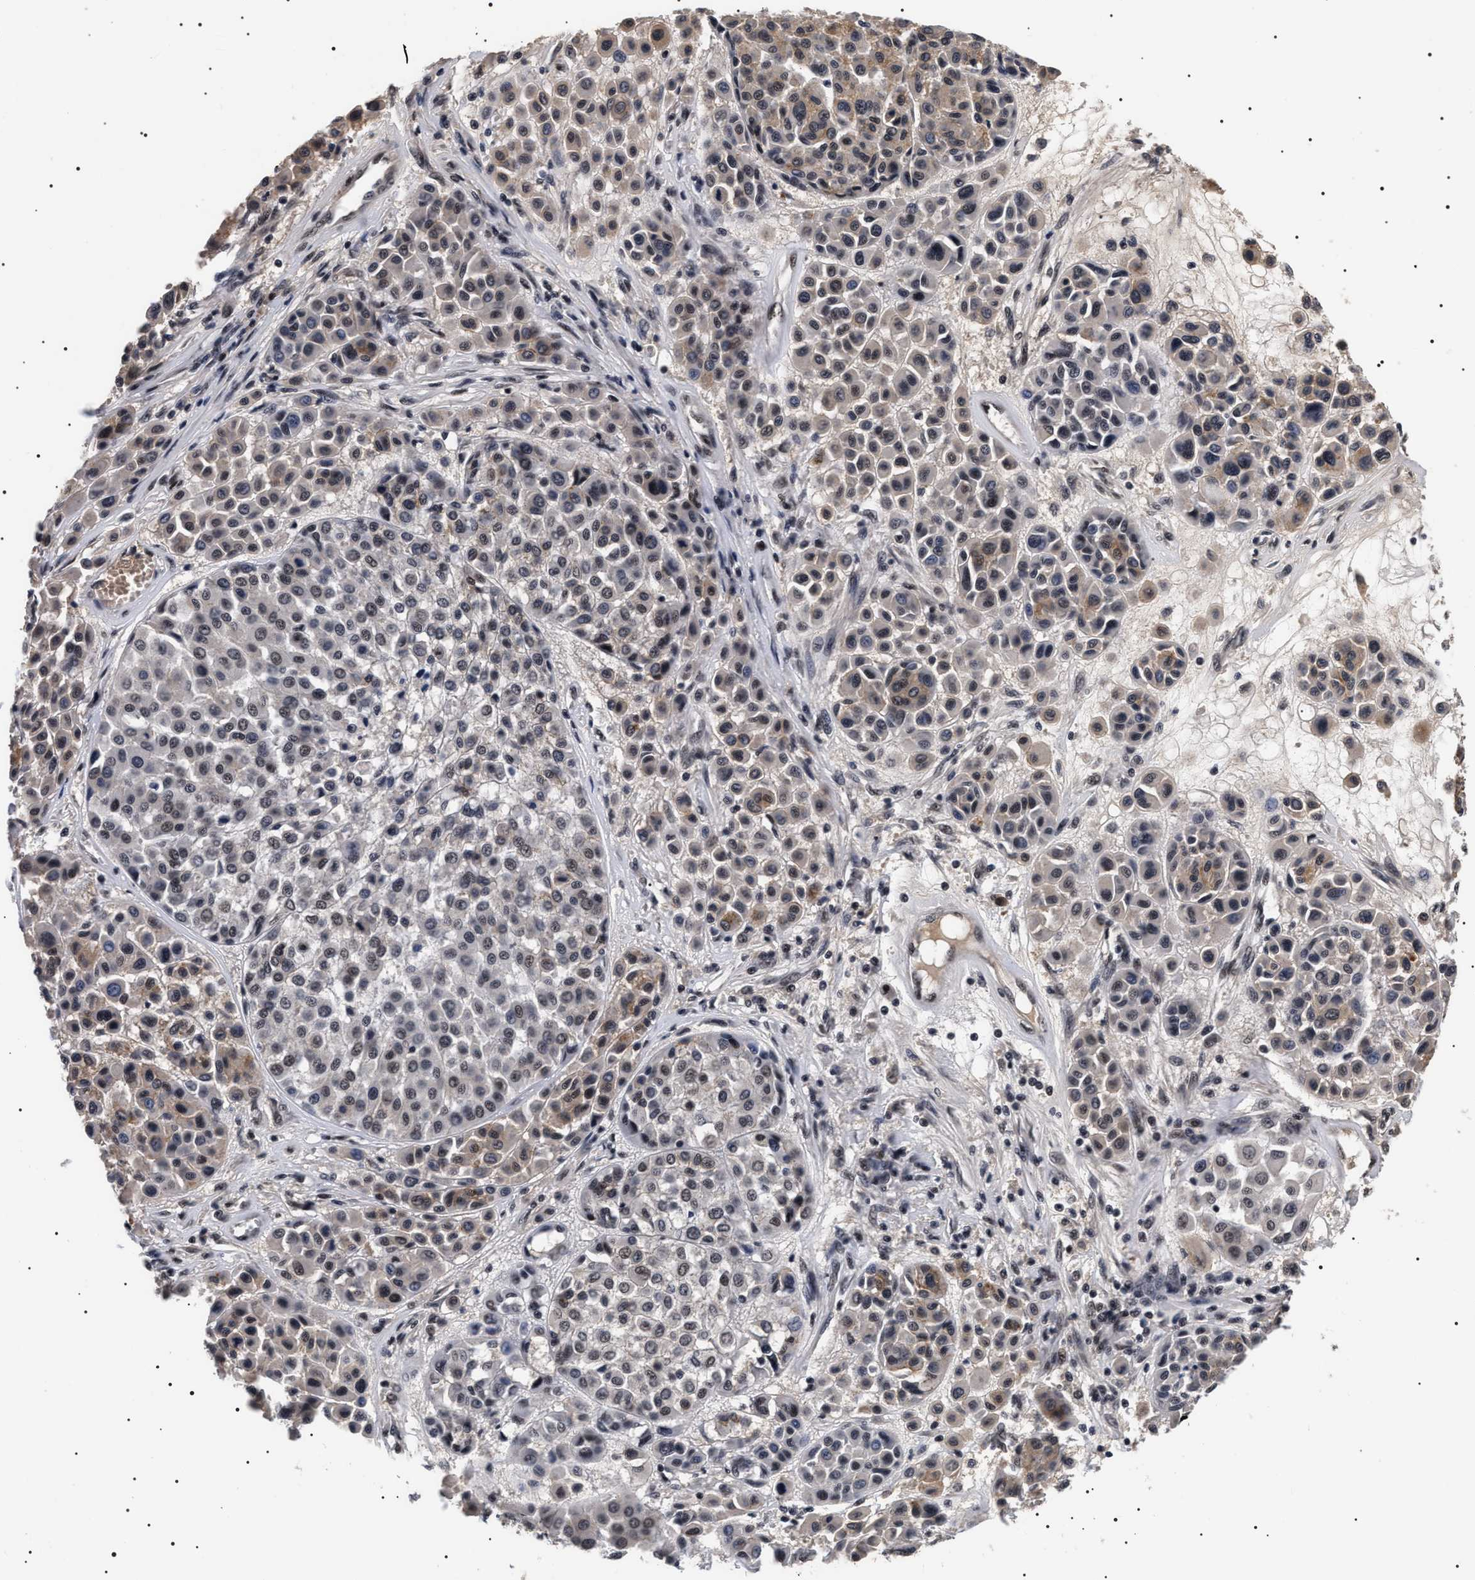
{"staining": {"intensity": "weak", "quantity": "25%-75%", "location": "cytoplasmic/membranous,nuclear"}, "tissue": "melanoma", "cell_type": "Tumor cells", "image_type": "cancer", "snomed": [{"axis": "morphology", "description": "Malignant melanoma, Metastatic site"}, {"axis": "topography", "description": "Soft tissue"}], "caption": "Melanoma stained for a protein (brown) reveals weak cytoplasmic/membranous and nuclear positive positivity in about 25%-75% of tumor cells.", "gene": "CAAP1", "patient": {"sex": "male", "age": 41}}